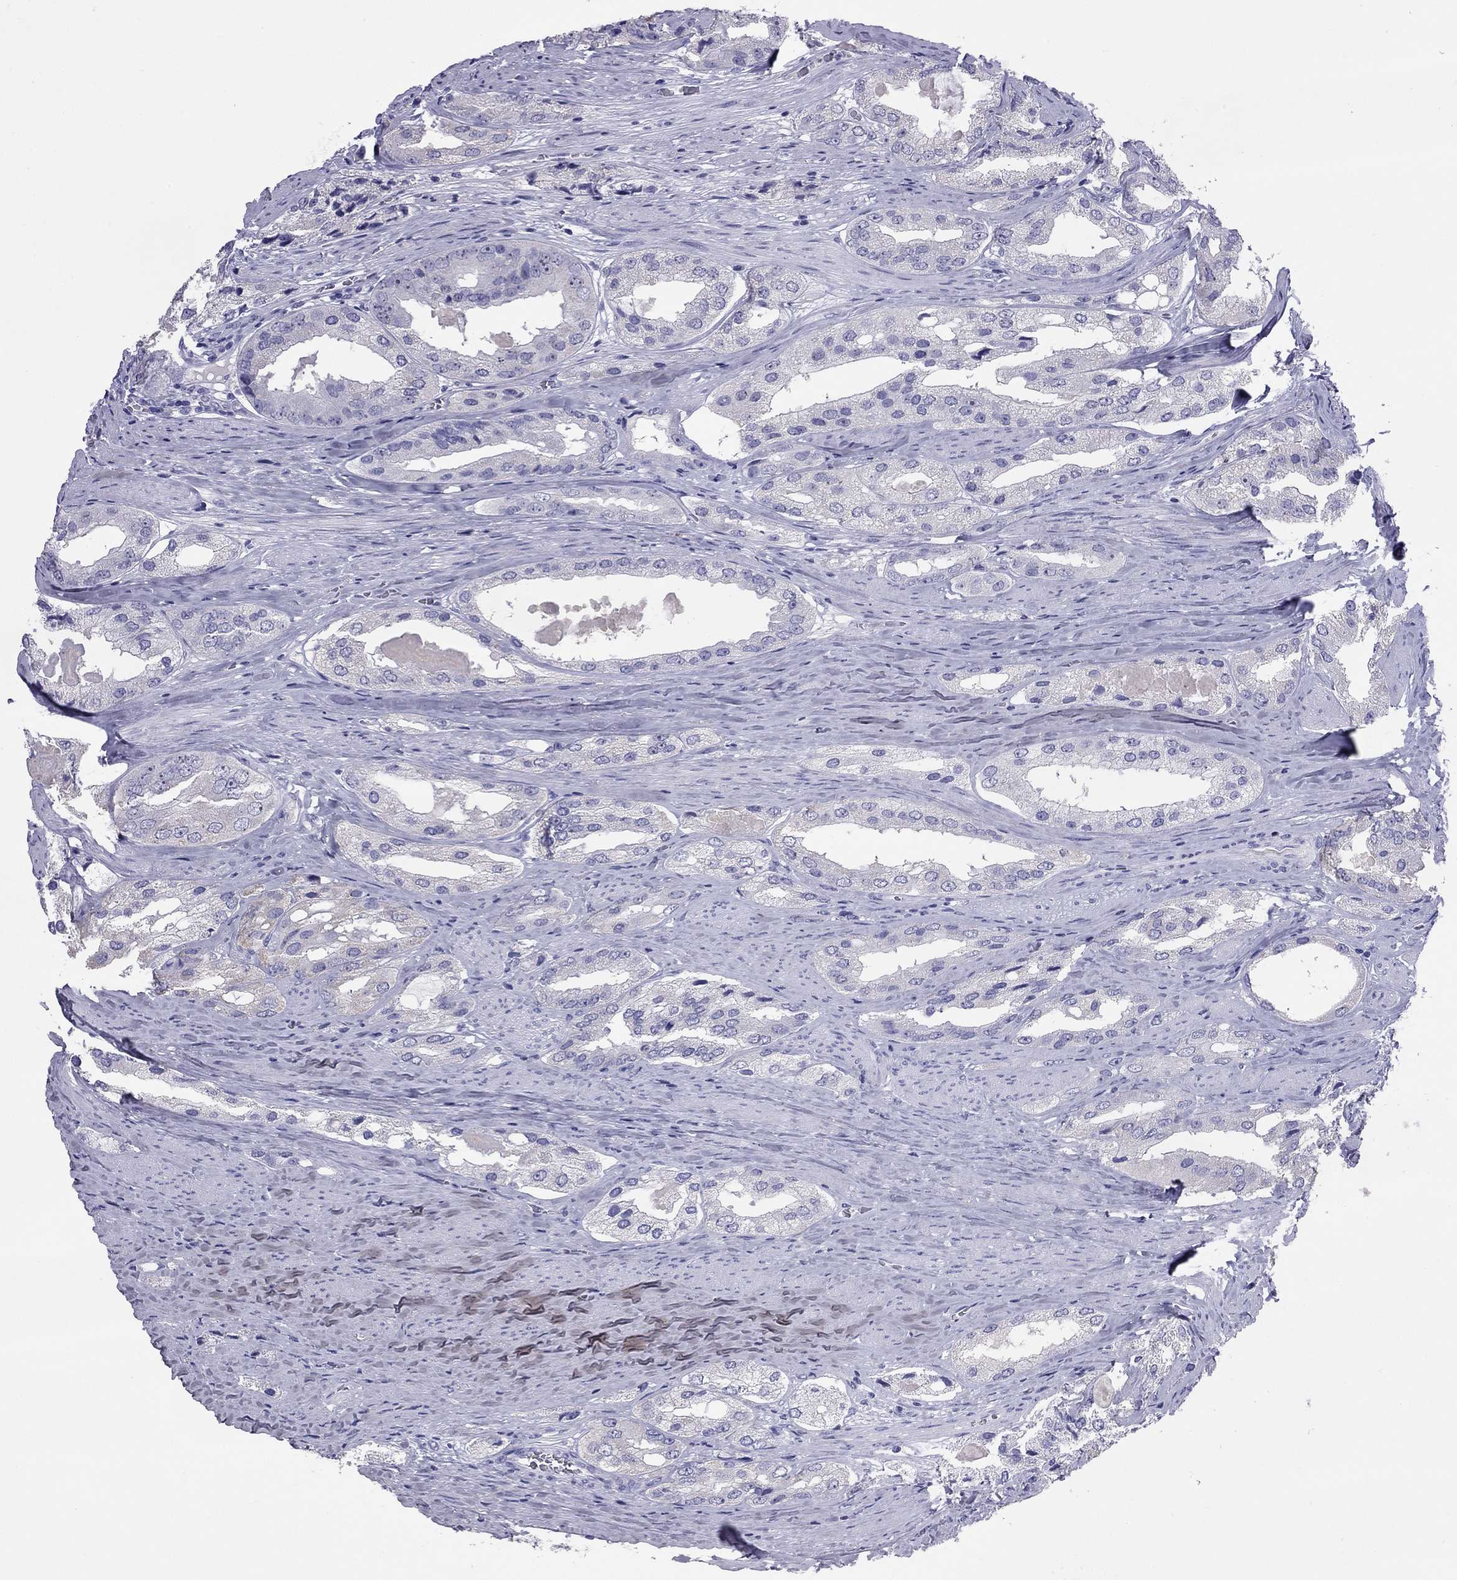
{"staining": {"intensity": "negative", "quantity": "none", "location": "none"}, "tissue": "prostate cancer", "cell_type": "Tumor cells", "image_type": "cancer", "snomed": [{"axis": "morphology", "description": "Adenocarcinoma, Low grade"}, {"axis": "topography", "description": "Prostate"}], "caption": "Immunohistochemistry (IHC) of human prostate cancer displays no staining in tumor cells. The staining was performed using DAB (3,3'-diaminobenzidine) to visualize the protein expression in brown, while the nuclei were stained in blue with hematoxylin (Magnification: 20x).", "gene": "ODF4", "patient": {"sex": "male", "age": 69}}